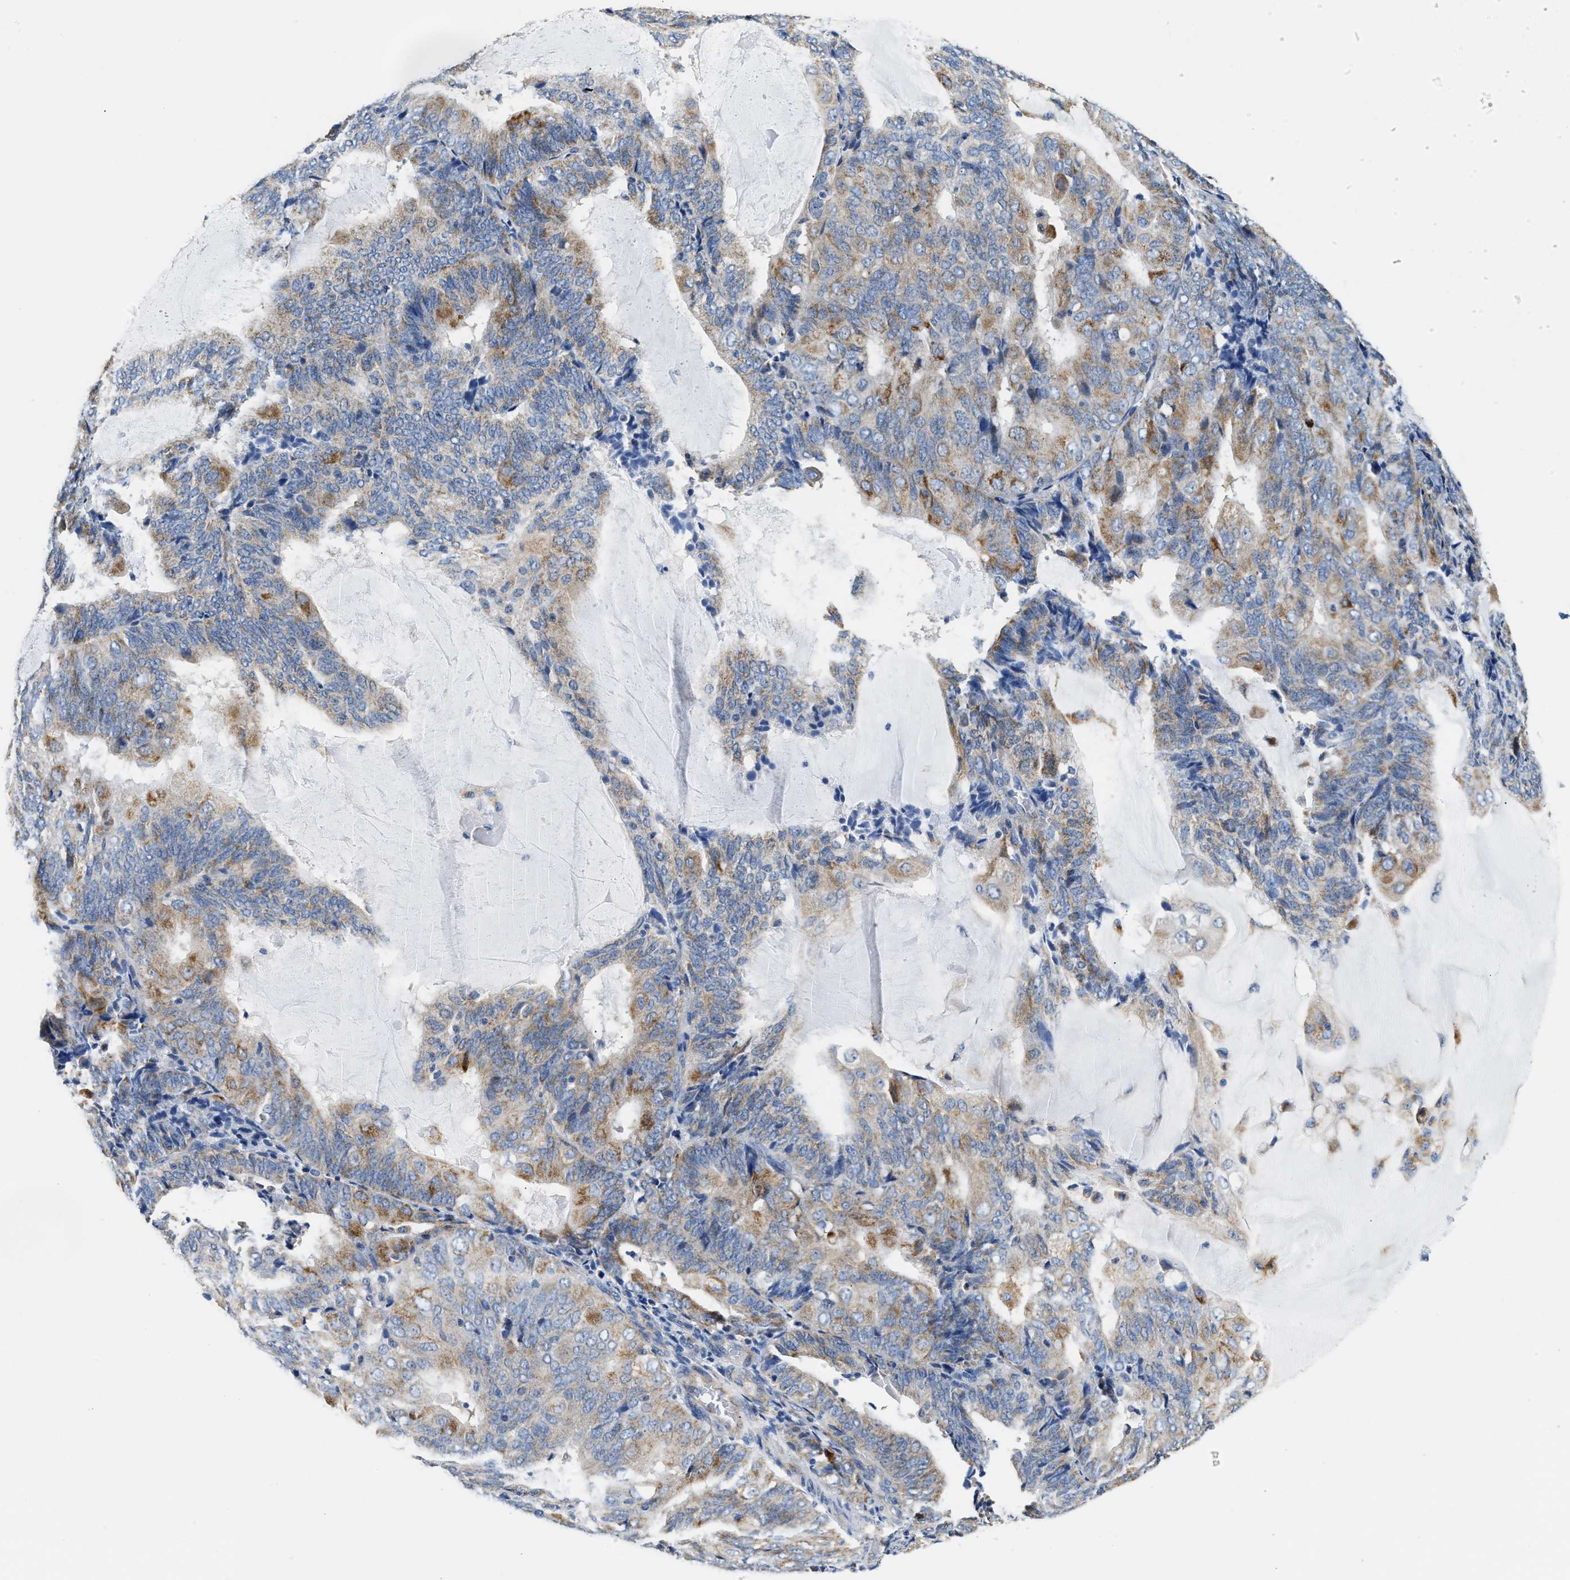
{"staining": {"intensity": "weak", "quantity": ">75%", "location": "cytoplasmic/membranous"}, "tissue": "endometrial cancer", "cell_type": "Tumor cells", "image_type": "cancer", "snomed": [{"axis": "morphology", "description": "Adenocarcinoma, NOS"}, {"axis": "topography", "description": "Endometrium"}], "caption": "Immunohistochemistry (IHC) histopathology image of neoplastic tissue: endometrial adenocarcinoma stained using immunohistochemistry (IHC) displays low levels of weak protein expression localized specifically in the cytoplasmic/membranous of tumor cells, appearing as a cytoplasmic/membranous brown color.", "gene": "ACADVL", "patient": {"sex": "female", "age": 81}}